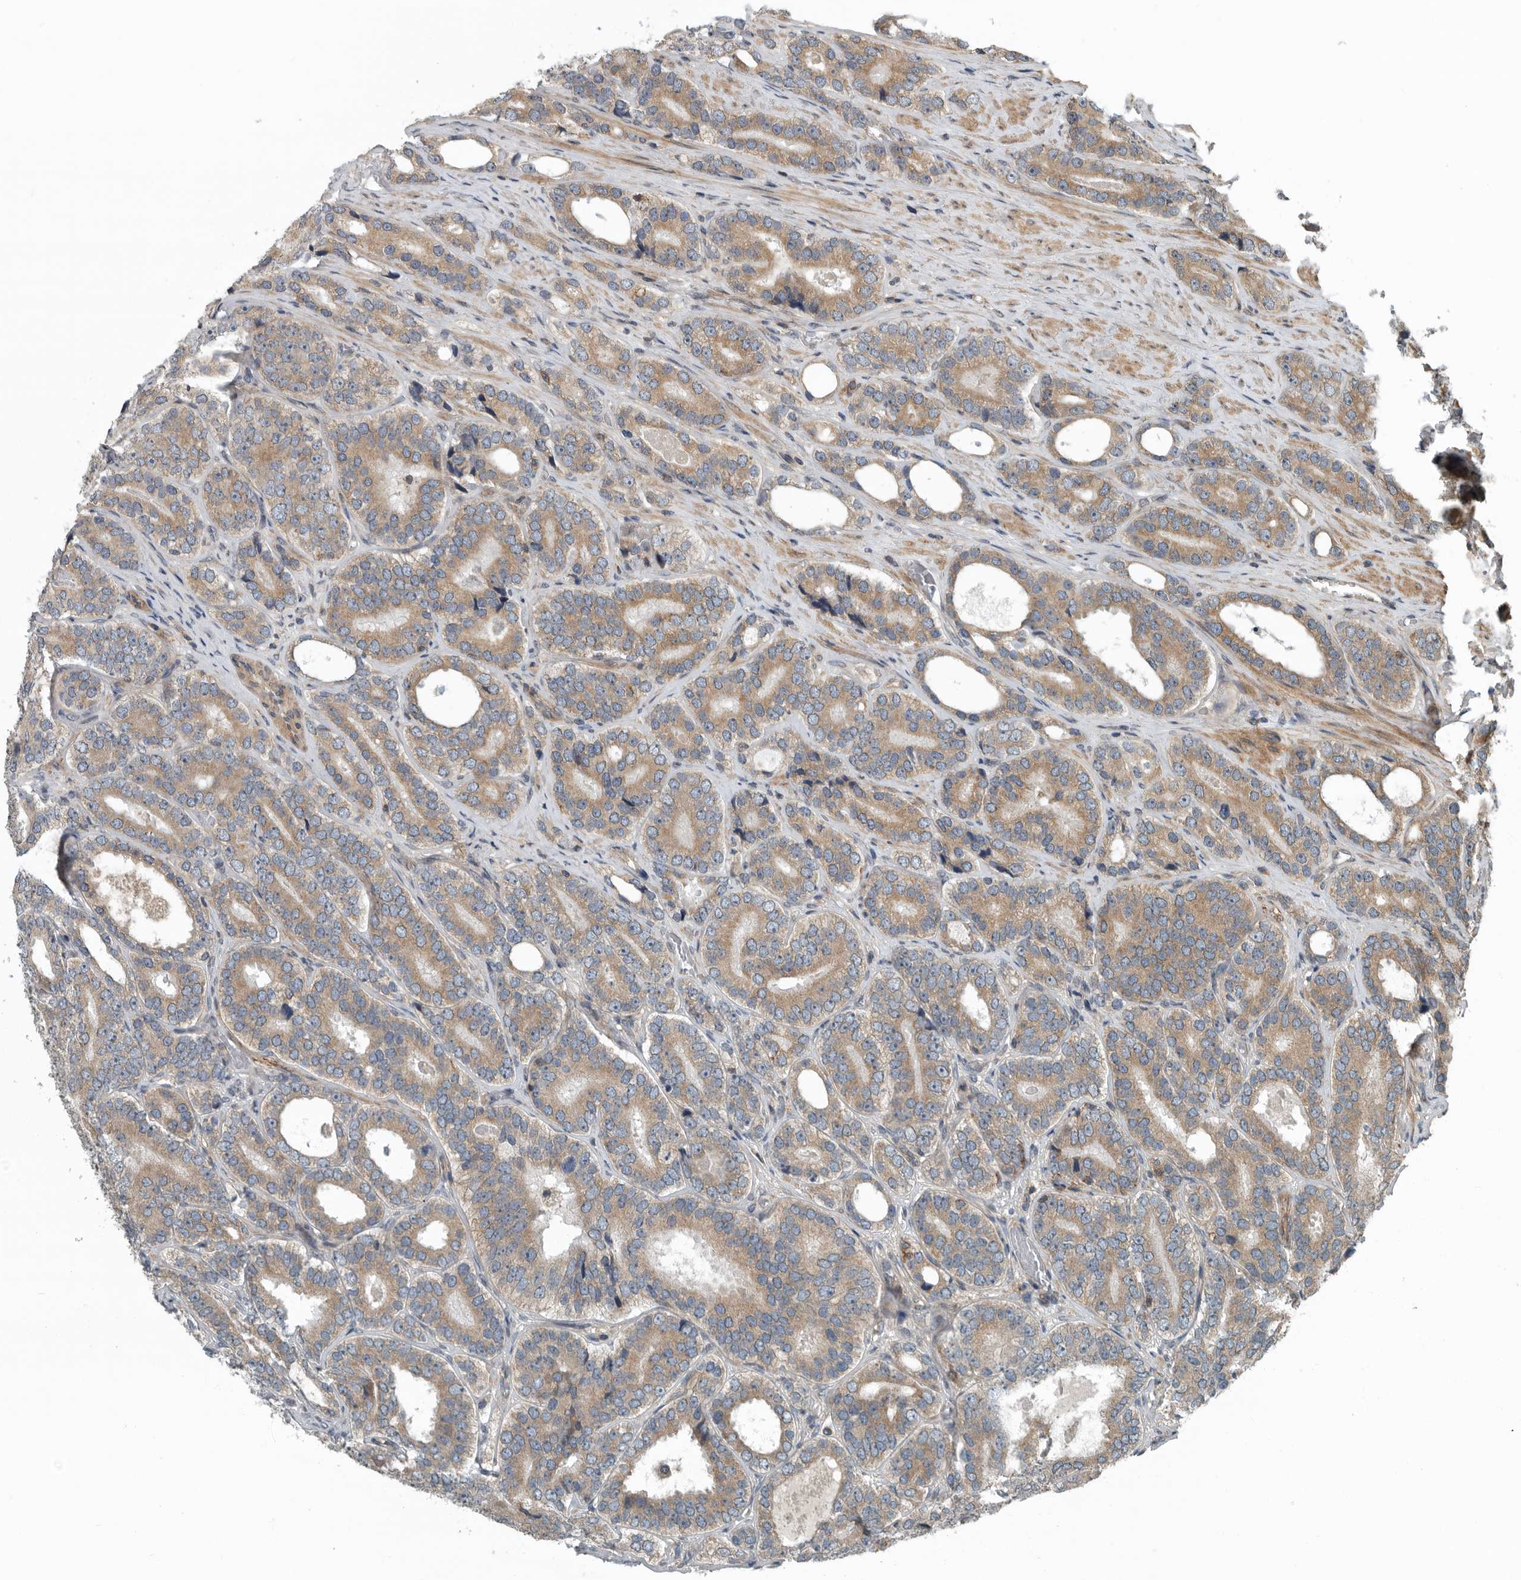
{"staining": {"intensity": "moderate", "quantity": ">75%", "location": "cytoplasmic/membranous"}, "tissue": "prostate cancer", "cell_type": "Tumor cells", "image_type": "cancer", "snomed": [{"axis": "morphology", "description": "Adenocarcinoma, High grade"}, {"axis": "topography", "description": "Prostate"}], "caption": "There is medium levels of moderate cytoplasmic/membranous staining in tumor cells of prostate cancer (high-grade adenocarcinoma), as demonstrated by immunohistochemical staining (brown color).", "gene": "AMFR", "patient": {"sex": "male", "age": 56}}